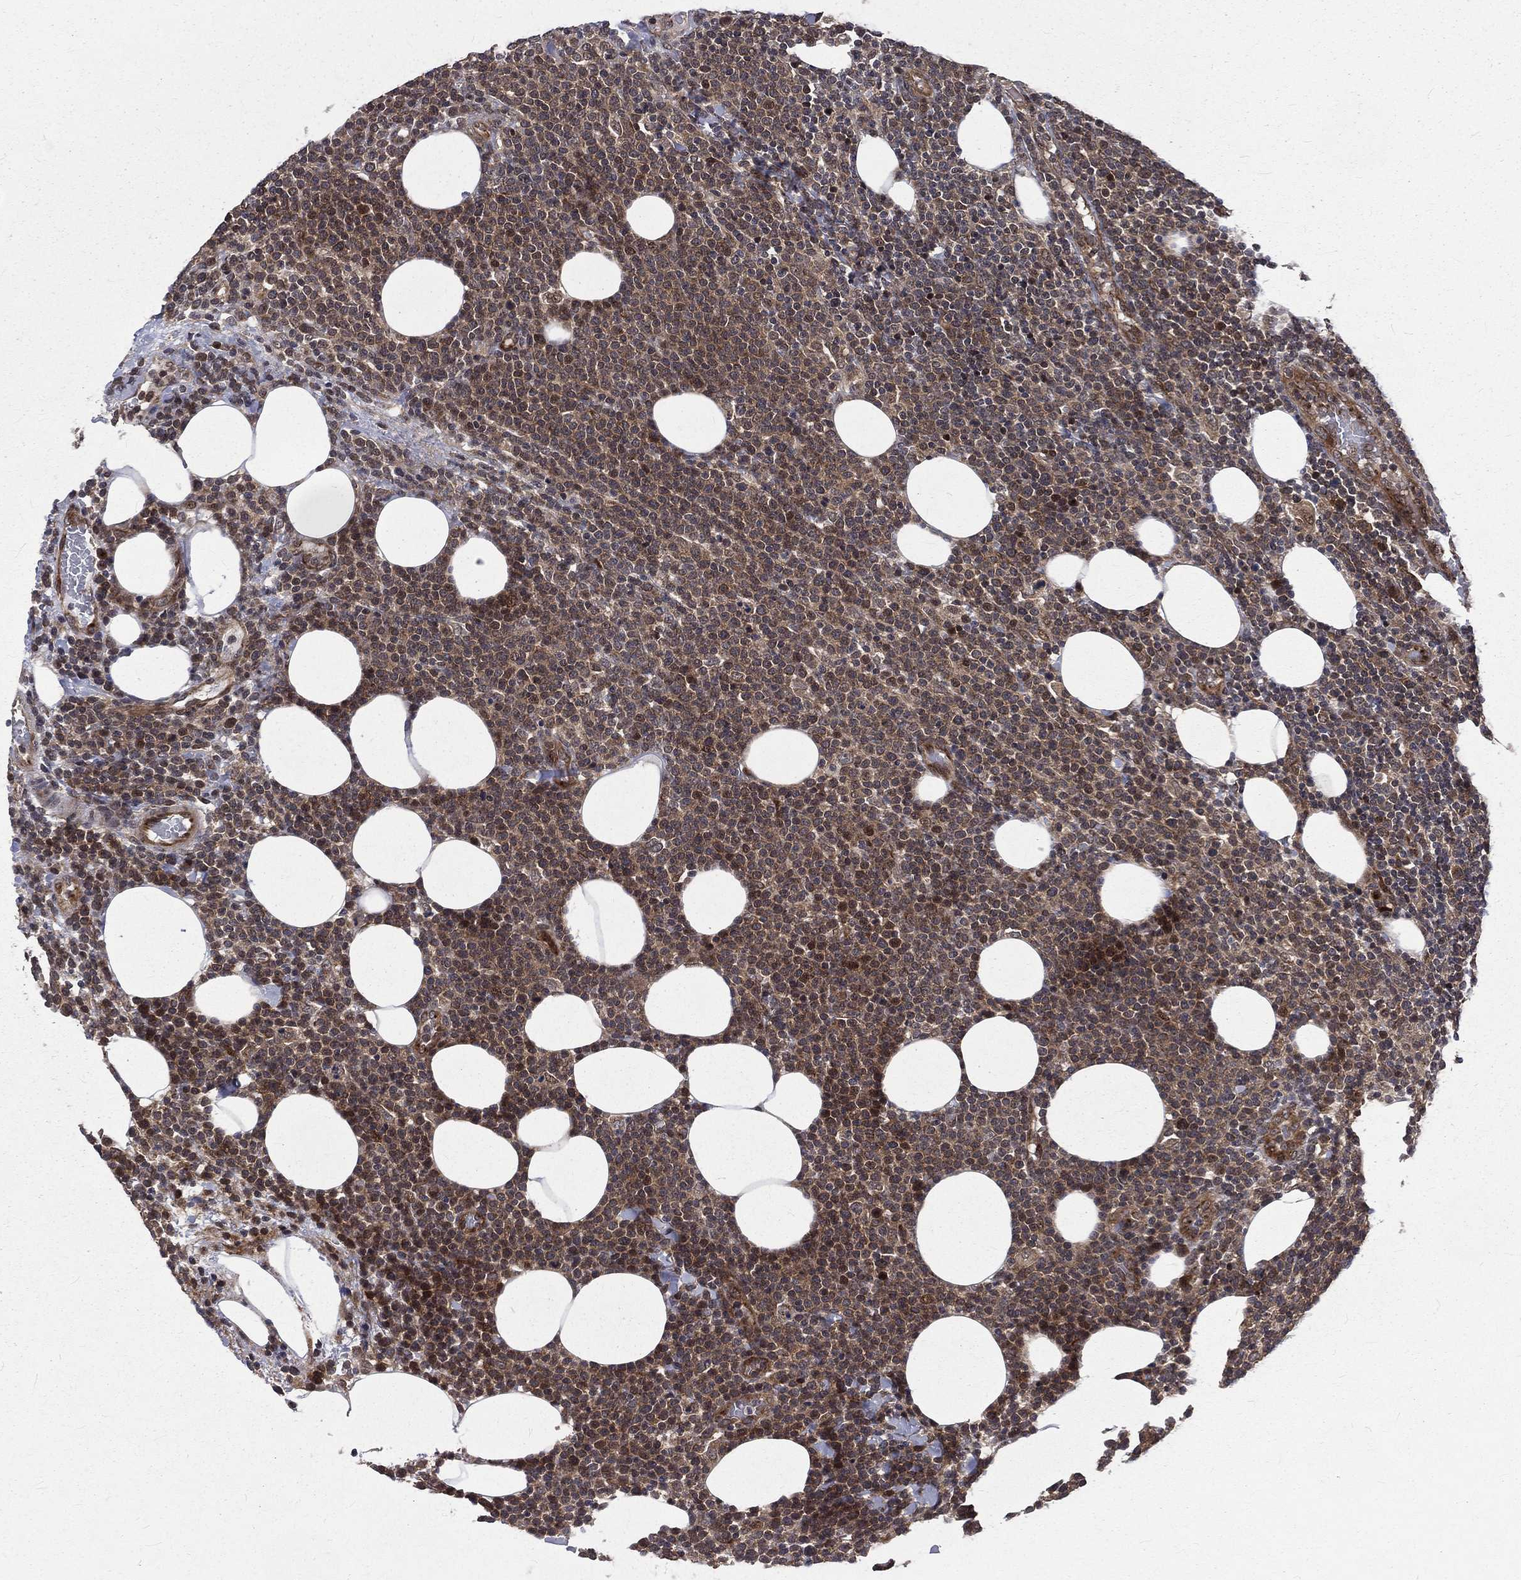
{"staining": {"intensity": "weak", "quantity": "<25%", "location": "cytoplasmic/membranous"}, "tissue": "lymphoma", "cell_type": "Tumor cells", "image_type": "cancer", "snomed": [{"axis": "morphology", "description": "Malignant lymphoma, non-Hodgkin's type, High grade"}, {"axis": "topography", "description": "Lymph node"}], "caption": "Immunohistochemical staining of human lymphoma displays no significant positivity in tumor cells. Brightfield microscopy of immunohistochemistry (IHC) stained with DAB (3,3'-diaminobenzidine) (brown) and hematoxylin (blue), captured at high magnification.", "gene": "ARL3", "patient": {"sex": "male", "age": 61}}